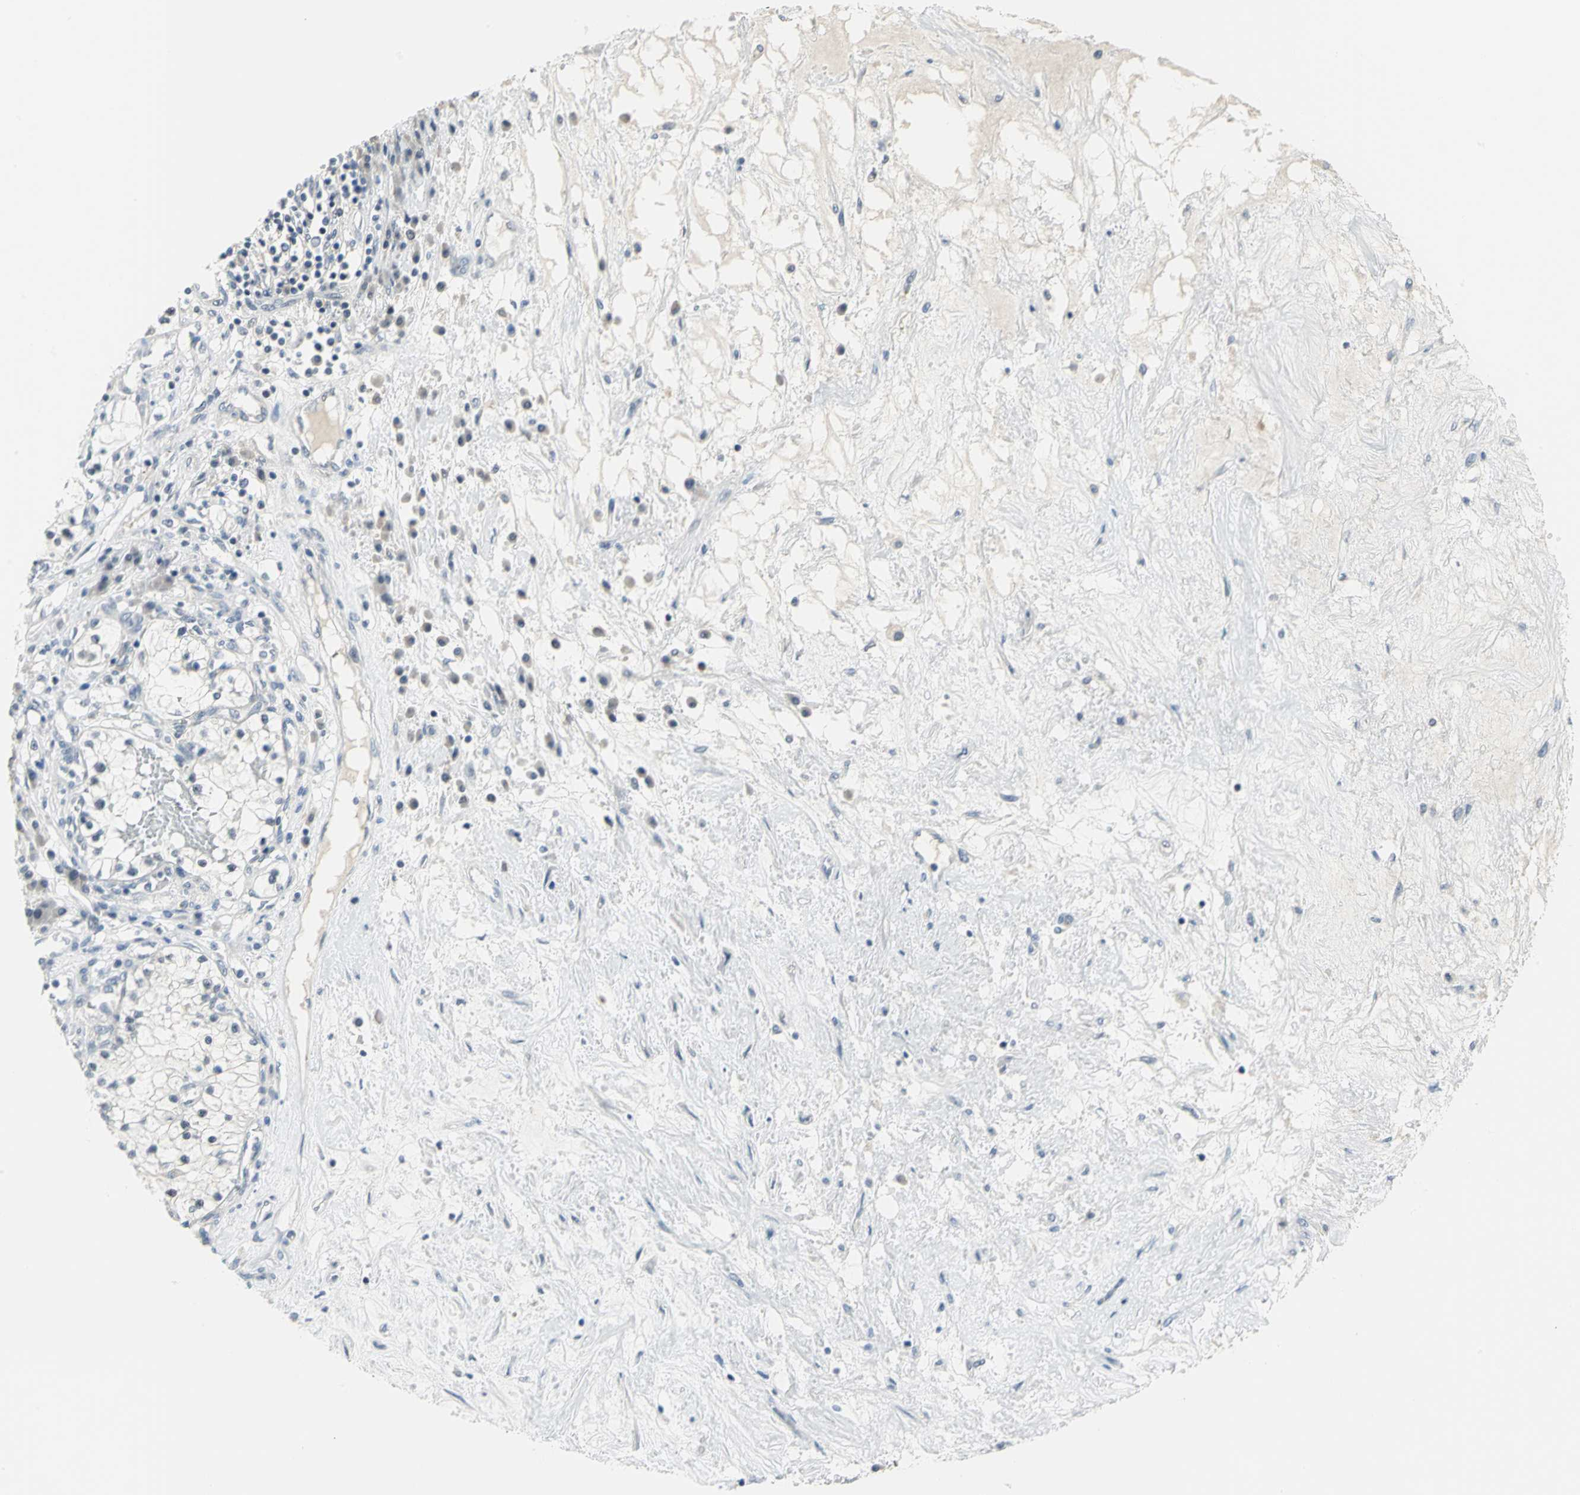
{"staining": {"intensity": "weak", "quantity": "<25%", "location": "nuclear"}, "tissue": "renal cancer", "cell_type": "Tumor cells", "image_type": "cancer", "snomed": [{"axis": "morphology", "description": "Adenocarcinoma, NOS"}, {"axis": "topography", "description": "Kidney"}], "caption": "Immunohistochemistry of renal cancer reveals no staining in tumor cells. The staining was performed using DAB (3,3'-diaminobenzidine) to visualize the protein expression in brown, while the nuclei were stained in blue with hematoxylin (Magnification: 20x).", "gene": "MYBBP1A", "patient": {"sex": "male", "age": 68}}